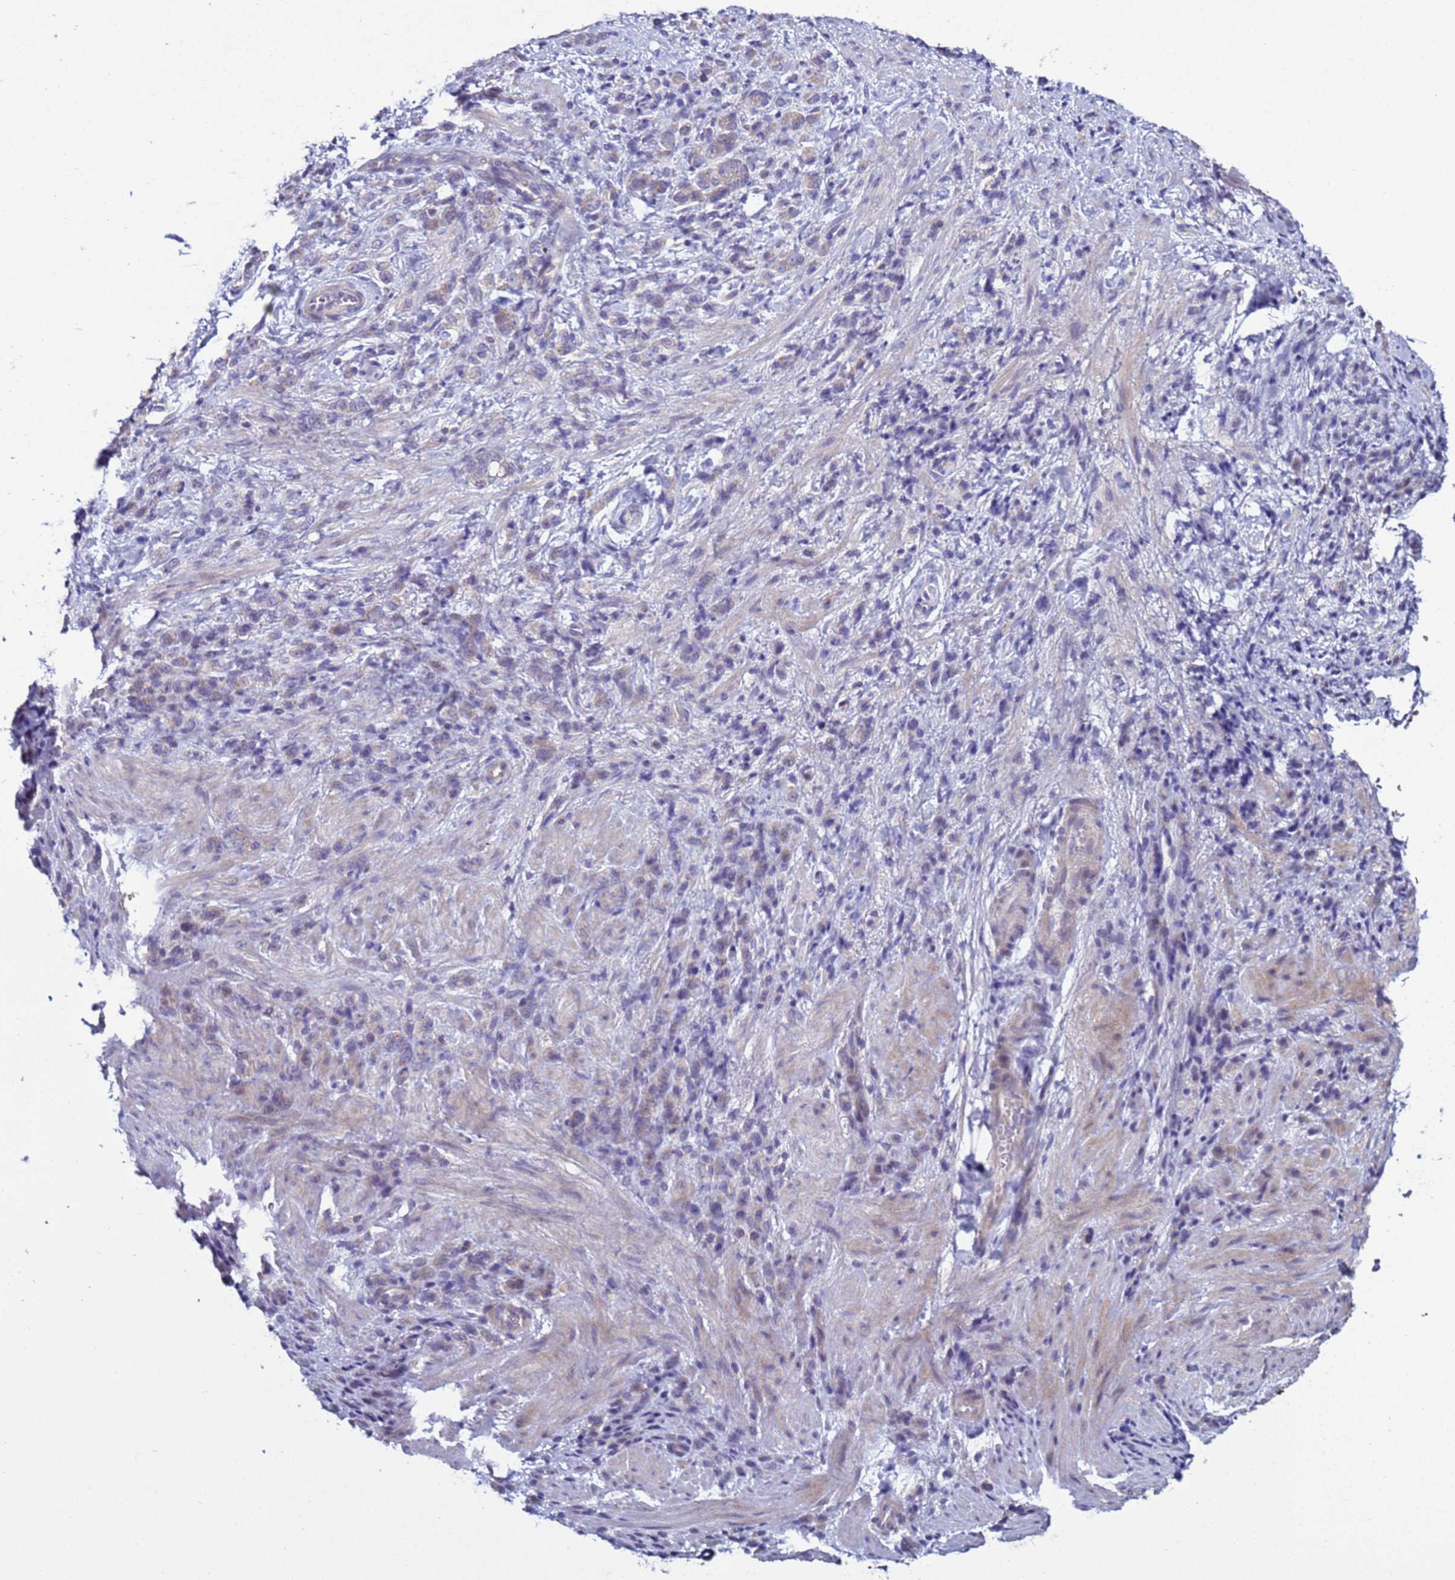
{"staining": {"intensity": "negative", "quantity": "none", "location": "none"}, "tissue": "stomach cancer", "cell_type": "Tumor cells", "image_type": "cancer", "snomed": [{"axis": "morphology", "description": "Adenocarcinoma, NOS"}, {"axis": "topography", "description": "Stomach"}], "caption": "Immunohistochemistry micrograph of neoplastic tissue: adenocarcinoma (stomach) stained with DAB displays no significant protein expression in tumor cells. (Brightfield microscopy of DAB (3,3'-diaminobenzidine) immunohistochemistry (IHC) at high magnification).", "gene": "RABL2B", "patient": {"sex": "male", "age": 77}}